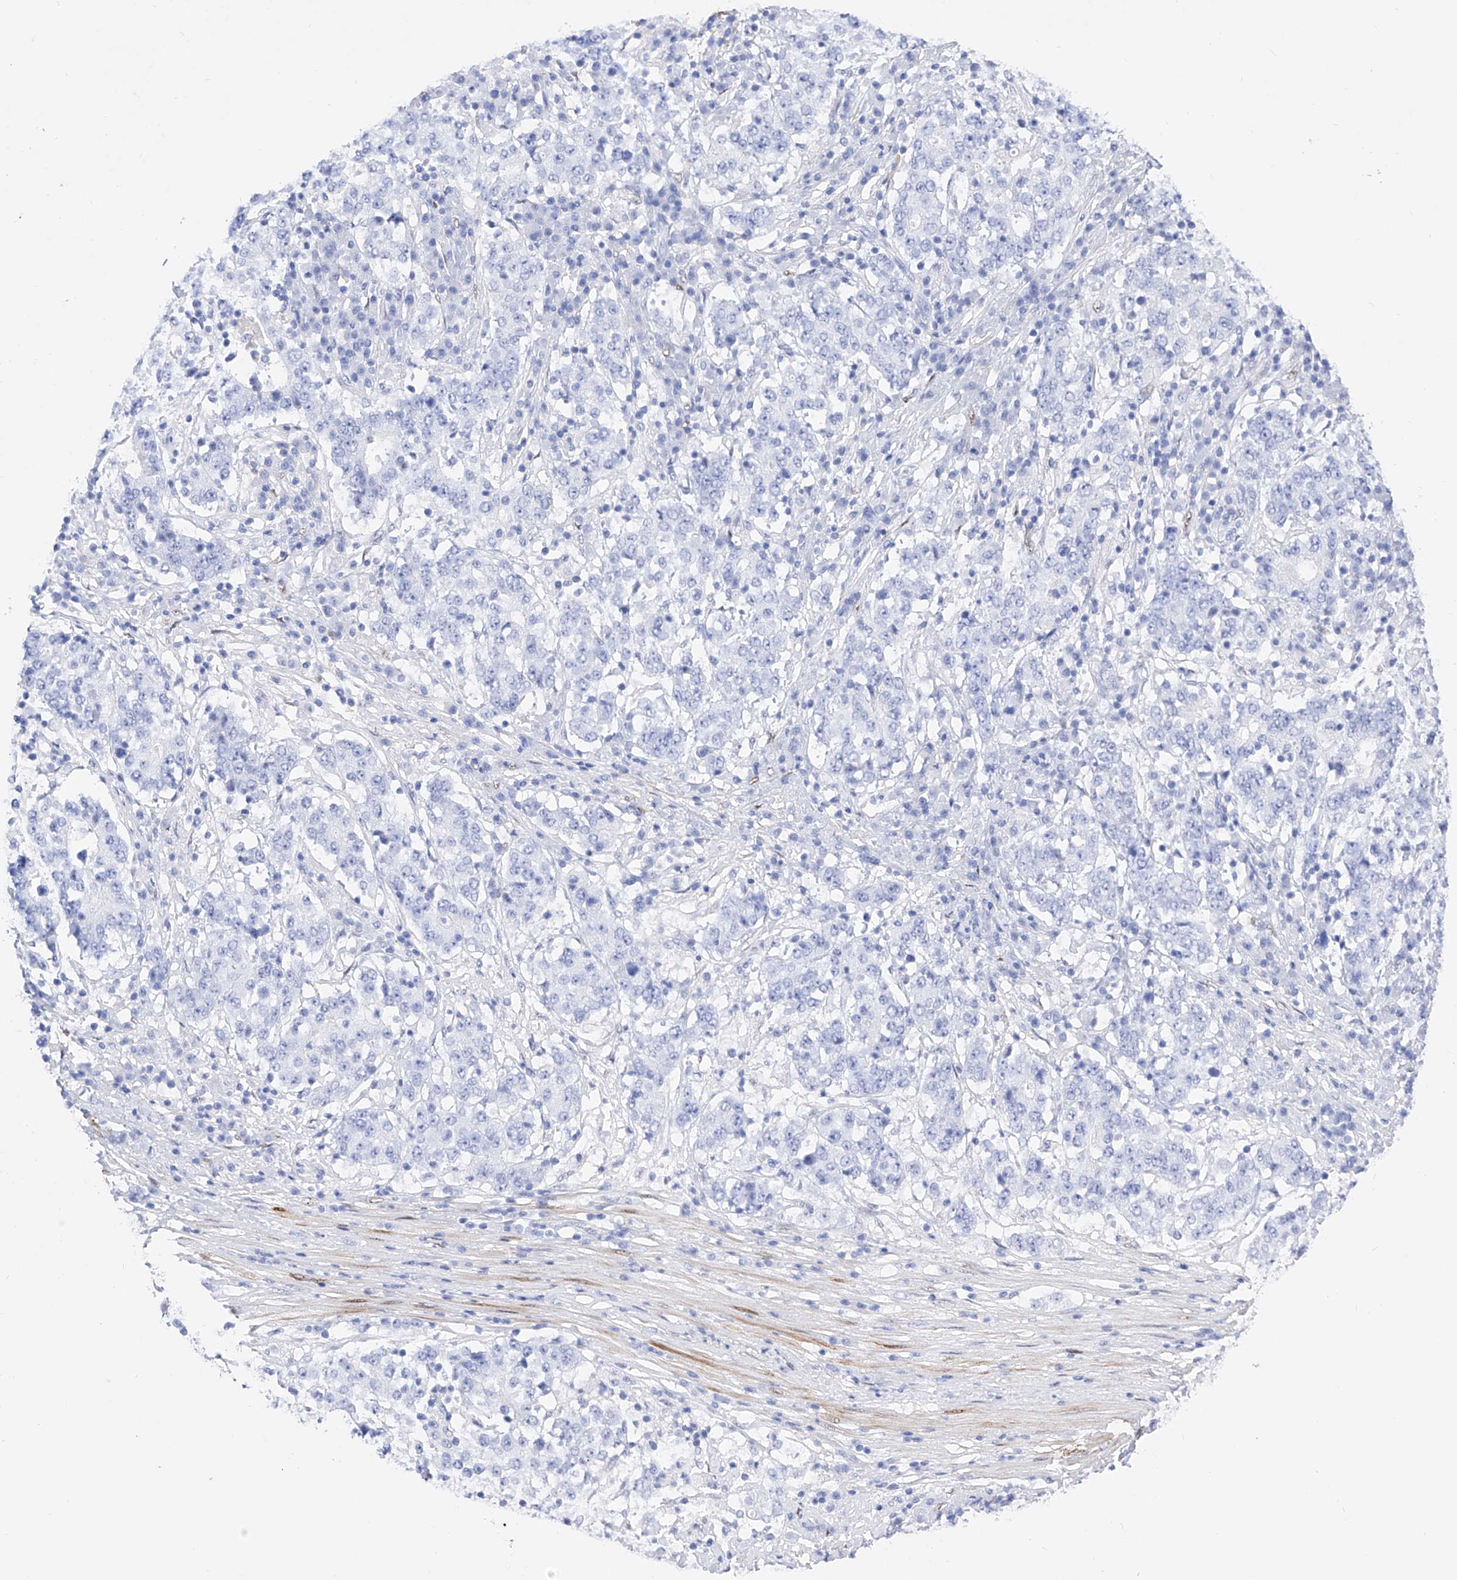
{"staining": {"intensity": "negative", "quantity": "none", "location": "none"}, "tissue": "stomach cancer", "cell_type": "Tumor cells", "image_type": "cancer", "snomed": [{"axis": "morphology", "description": "Adenocarcinoma, NOS"}, {"axis": "topography", "description": "Stomach"}], "caption": "Tumor cells show no significant protein positivity in stomach cancer.", "gene": "TRPC7", "patient": {"sex": "male", "age": 59}}